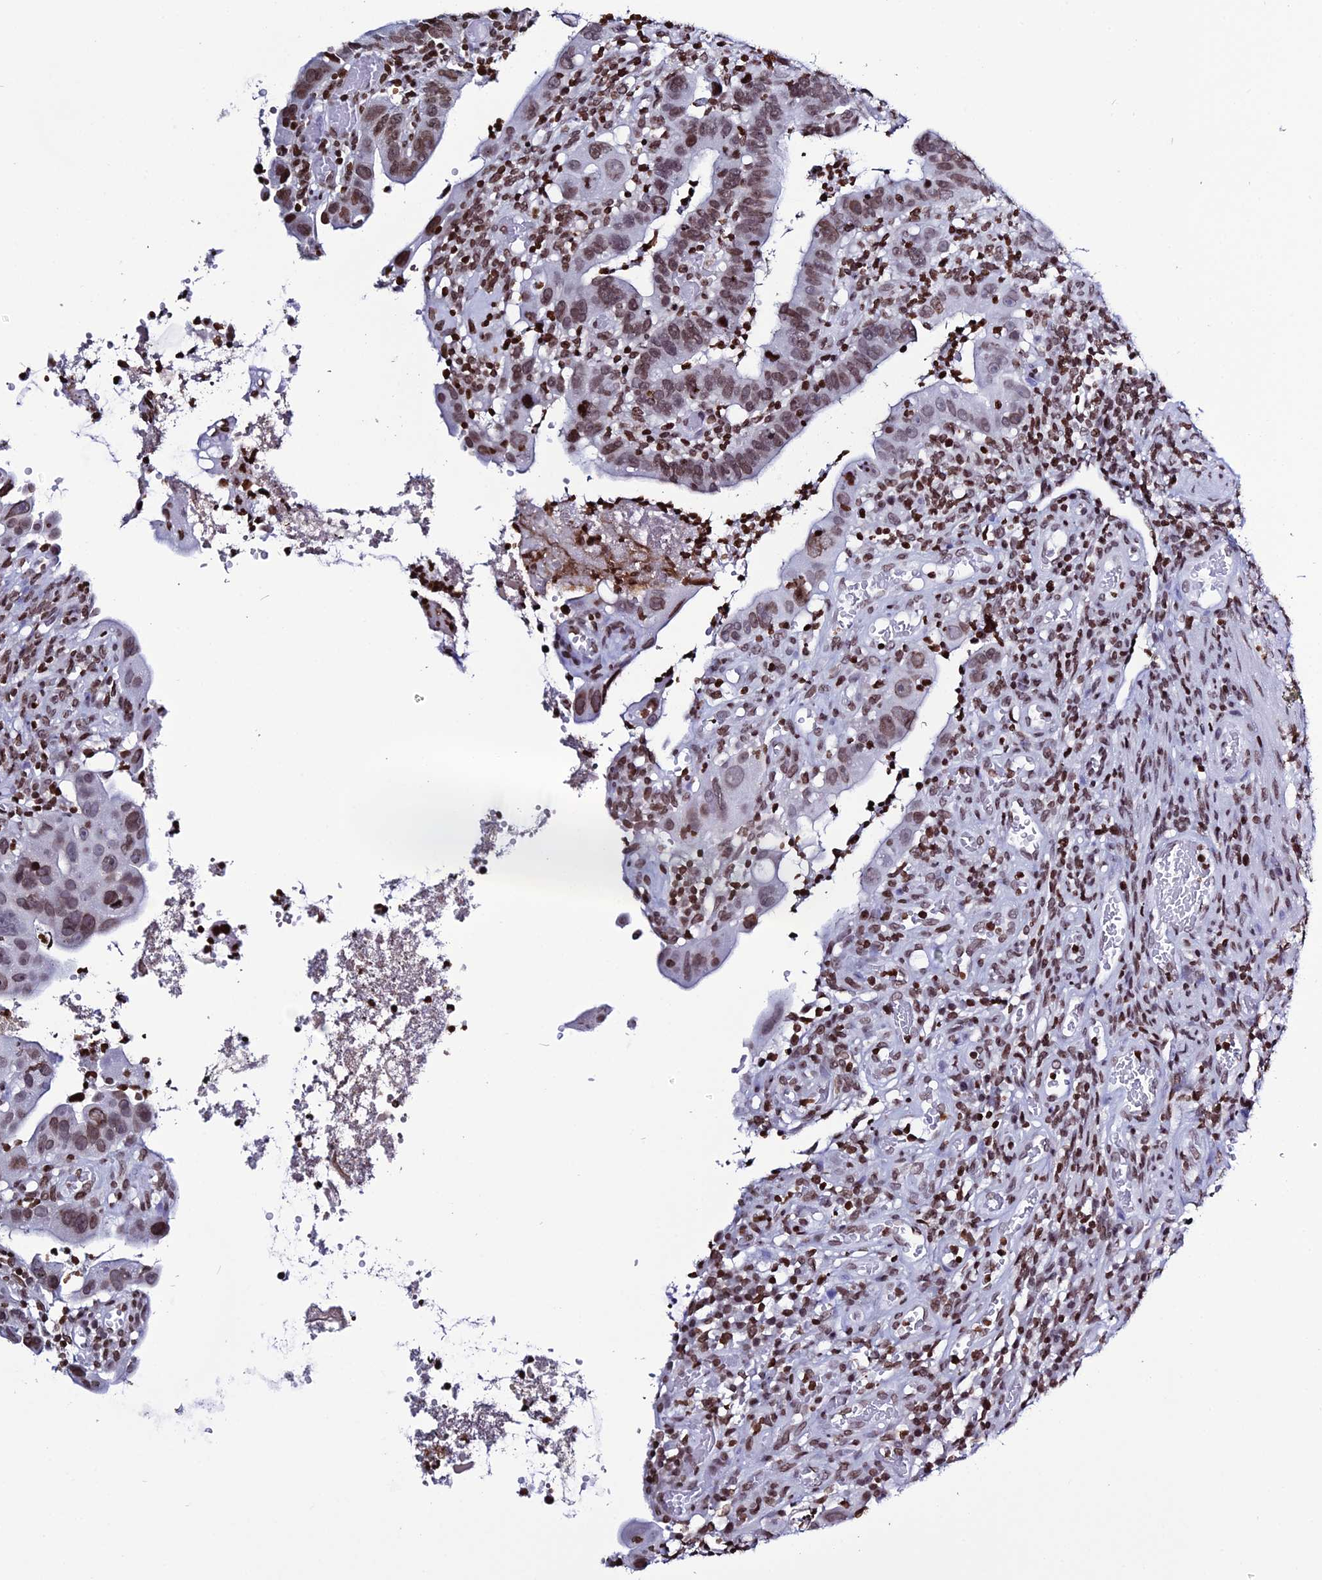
{"staining": {"intensity": "moderate", "quantity": ">75%", "location": "nuclear"}, "tissue": "colorectal cancer", "cell_type": "Tumor cells", "image_type": "cancer", "snomed": [{"axis": "morphology", "description": "Normal tissue, NOS"}, {"axis": "morphology", "description": "Adenocarcinoma, NOS"}, {"axis": "topography", "description": "Rectum"}], "caption": "An immunohistochemistry (IHC) micrograph of tumor tissue is shown. Protein staining in brown highlights moderate nuclear positivity in colorectal cancer within tumor cells.", "gene": "MACROH2A2", "patient": {"sex": "female", "age": 65}}